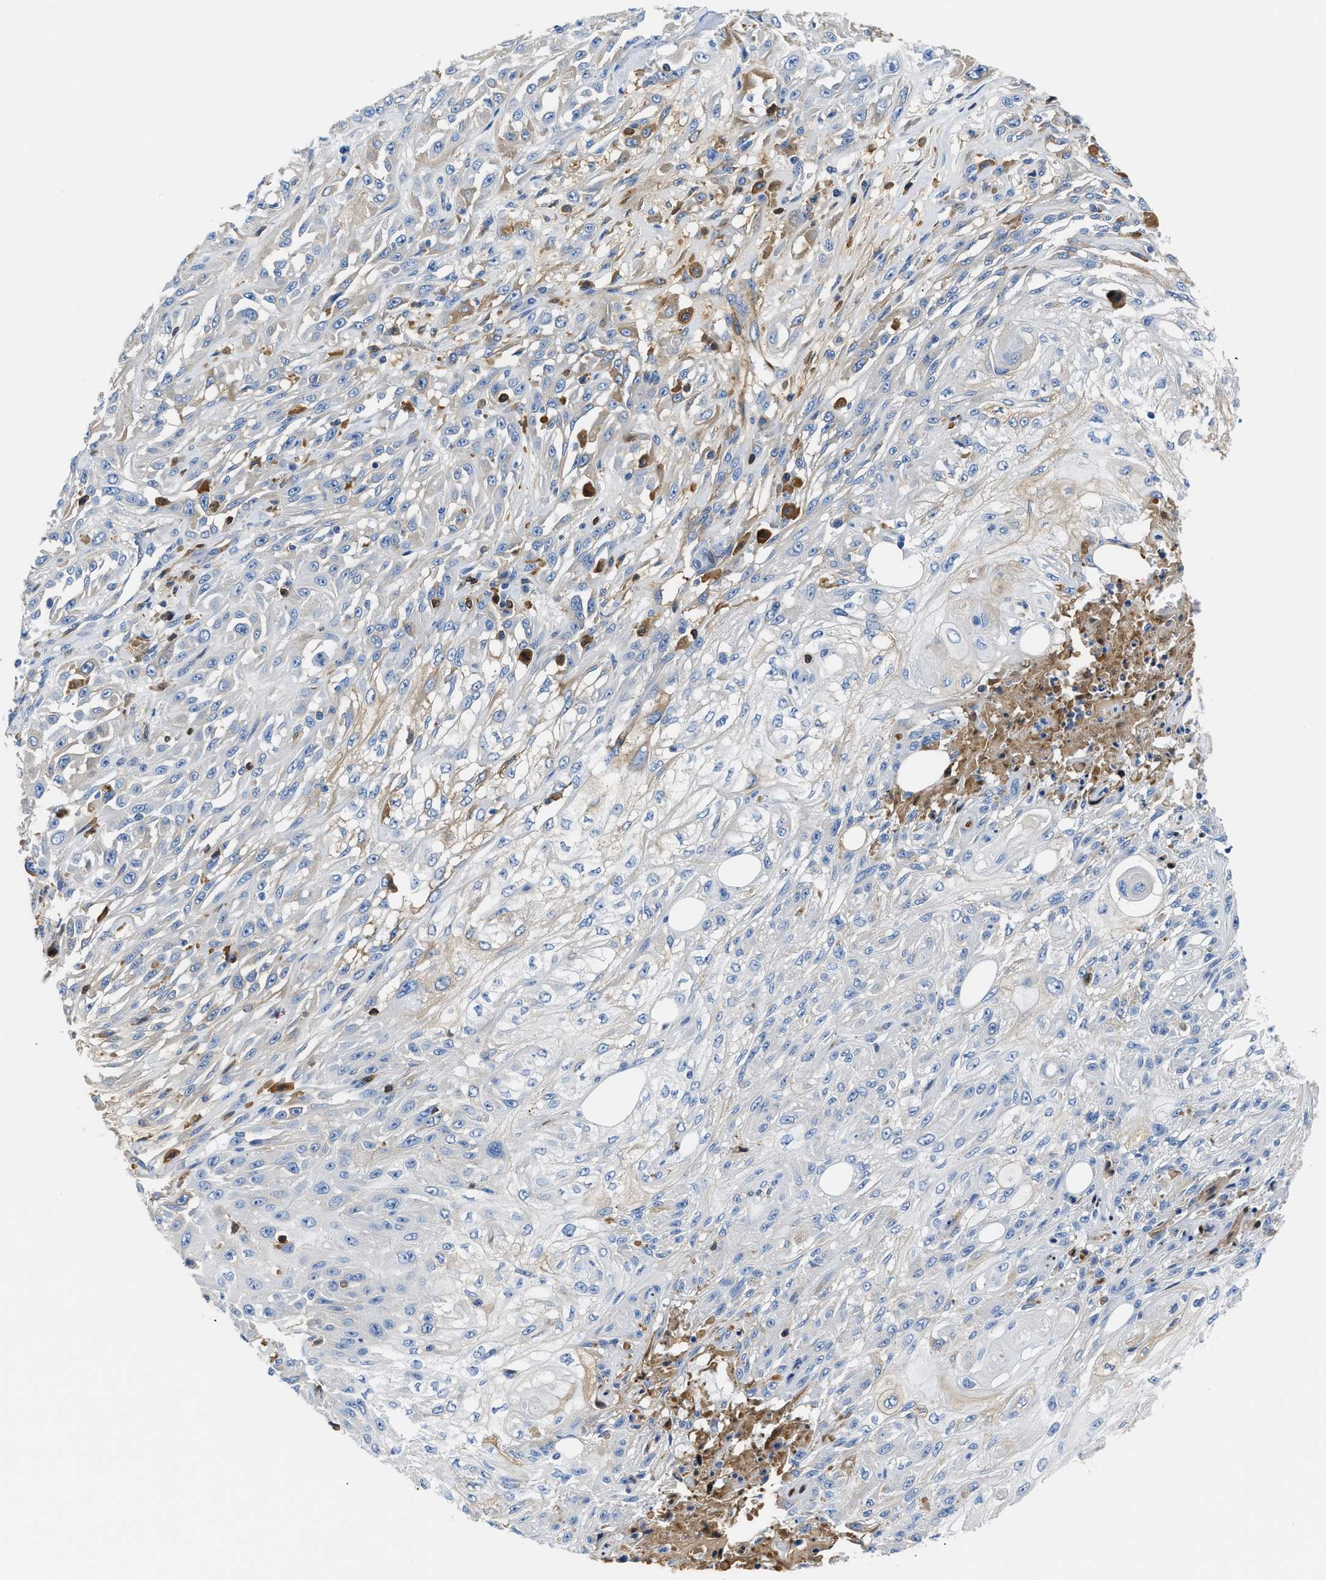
{"staining": {"intensity": "weak", "quantity": "<25%", "location": "cytoplasmic/membranous"}, "tissue": "skin cancer", "cell_type": "Tumor cells", "image_type": "cancer", "snomed": [{"axis": "morphology", "description": "Squamous cell carcinoma, NOS"}, {"axis": "morphology", "description": "Squamous cell carcinoma, metastatic, NOS"}, {"axis": "topography", "description": "Skin"}, {"axis": "topography", "description": "Lymph node"}], "caption": "Histopathology image shows no protein staining in tumor cells of skin squamous cell carcinoma tissue.", "gene": "GC", "patient": {"sex": "male", "age": 75}}